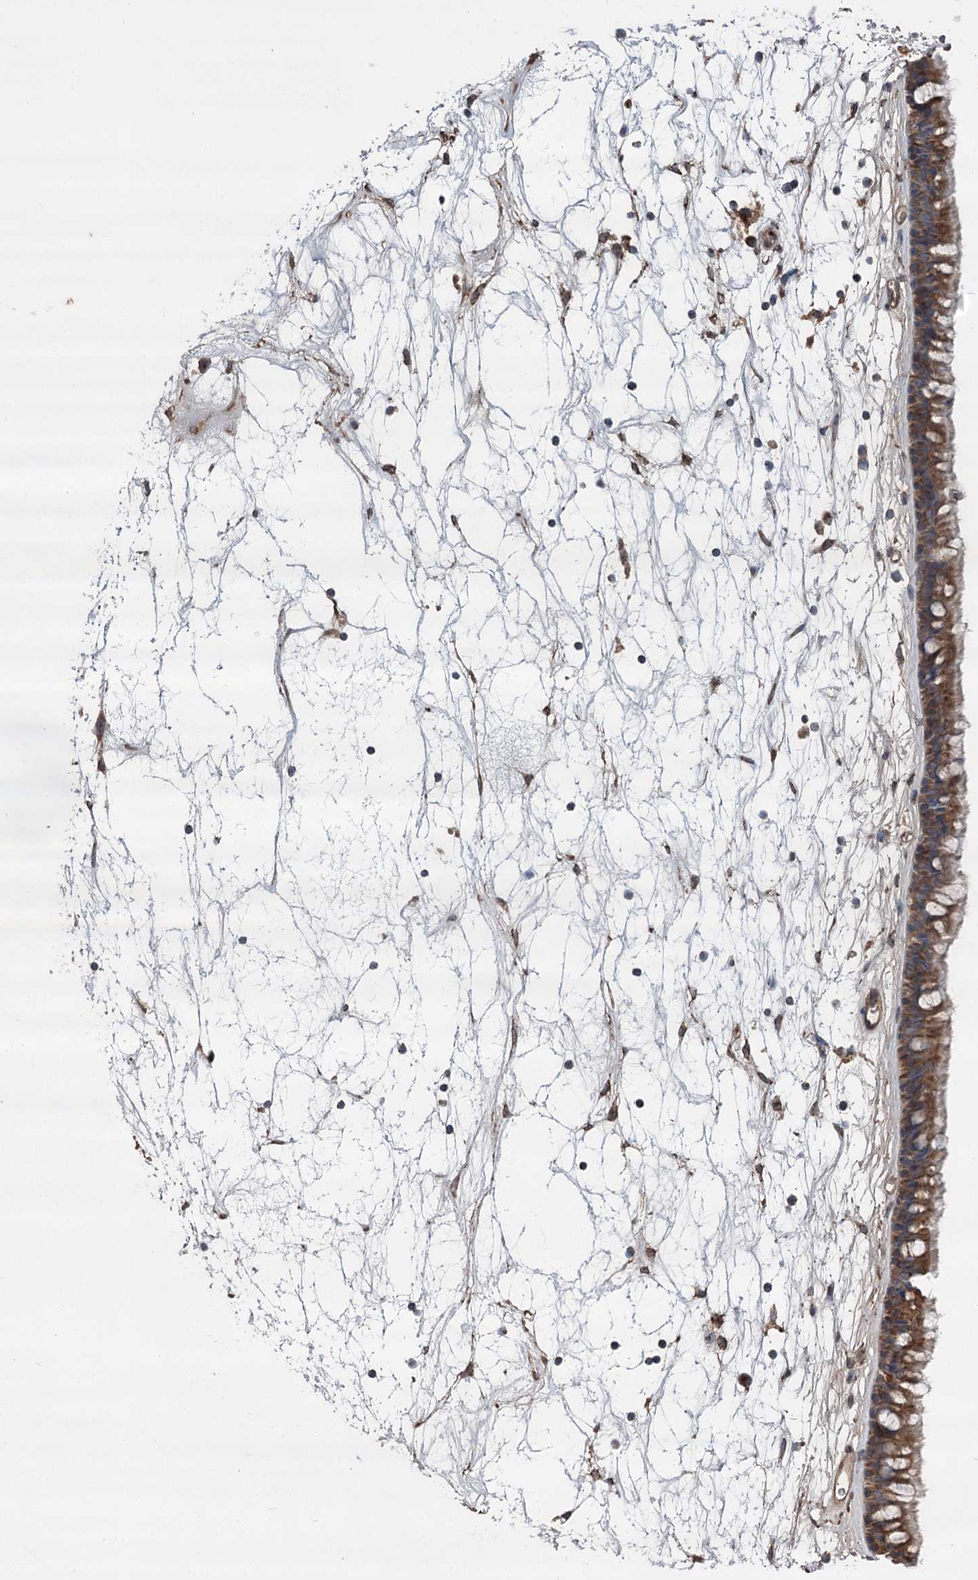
{"staining": {"intensity": "moderate", "quantity": ">75%", "location": "cytoplasmic/membranous"}, "tissue": "nasopharynx", "cell_type": "Respiratory epithelial cells", "image_type": "normal", "snomed": [{"axis": "morphology", "description": "Normal tissue, NOS"}, {"axis": "topography", "description": "Nasopharynx"}], "caption": "Immunohistochemical staining of benign nasopharynx displays moderate cytoplasmic/membranous protein expression in about >75% of respiratory epithelial cells. Nuclei are stained in blue.", "gene": "RWDD4", "patient": {"sex": "male", "age": 64}}